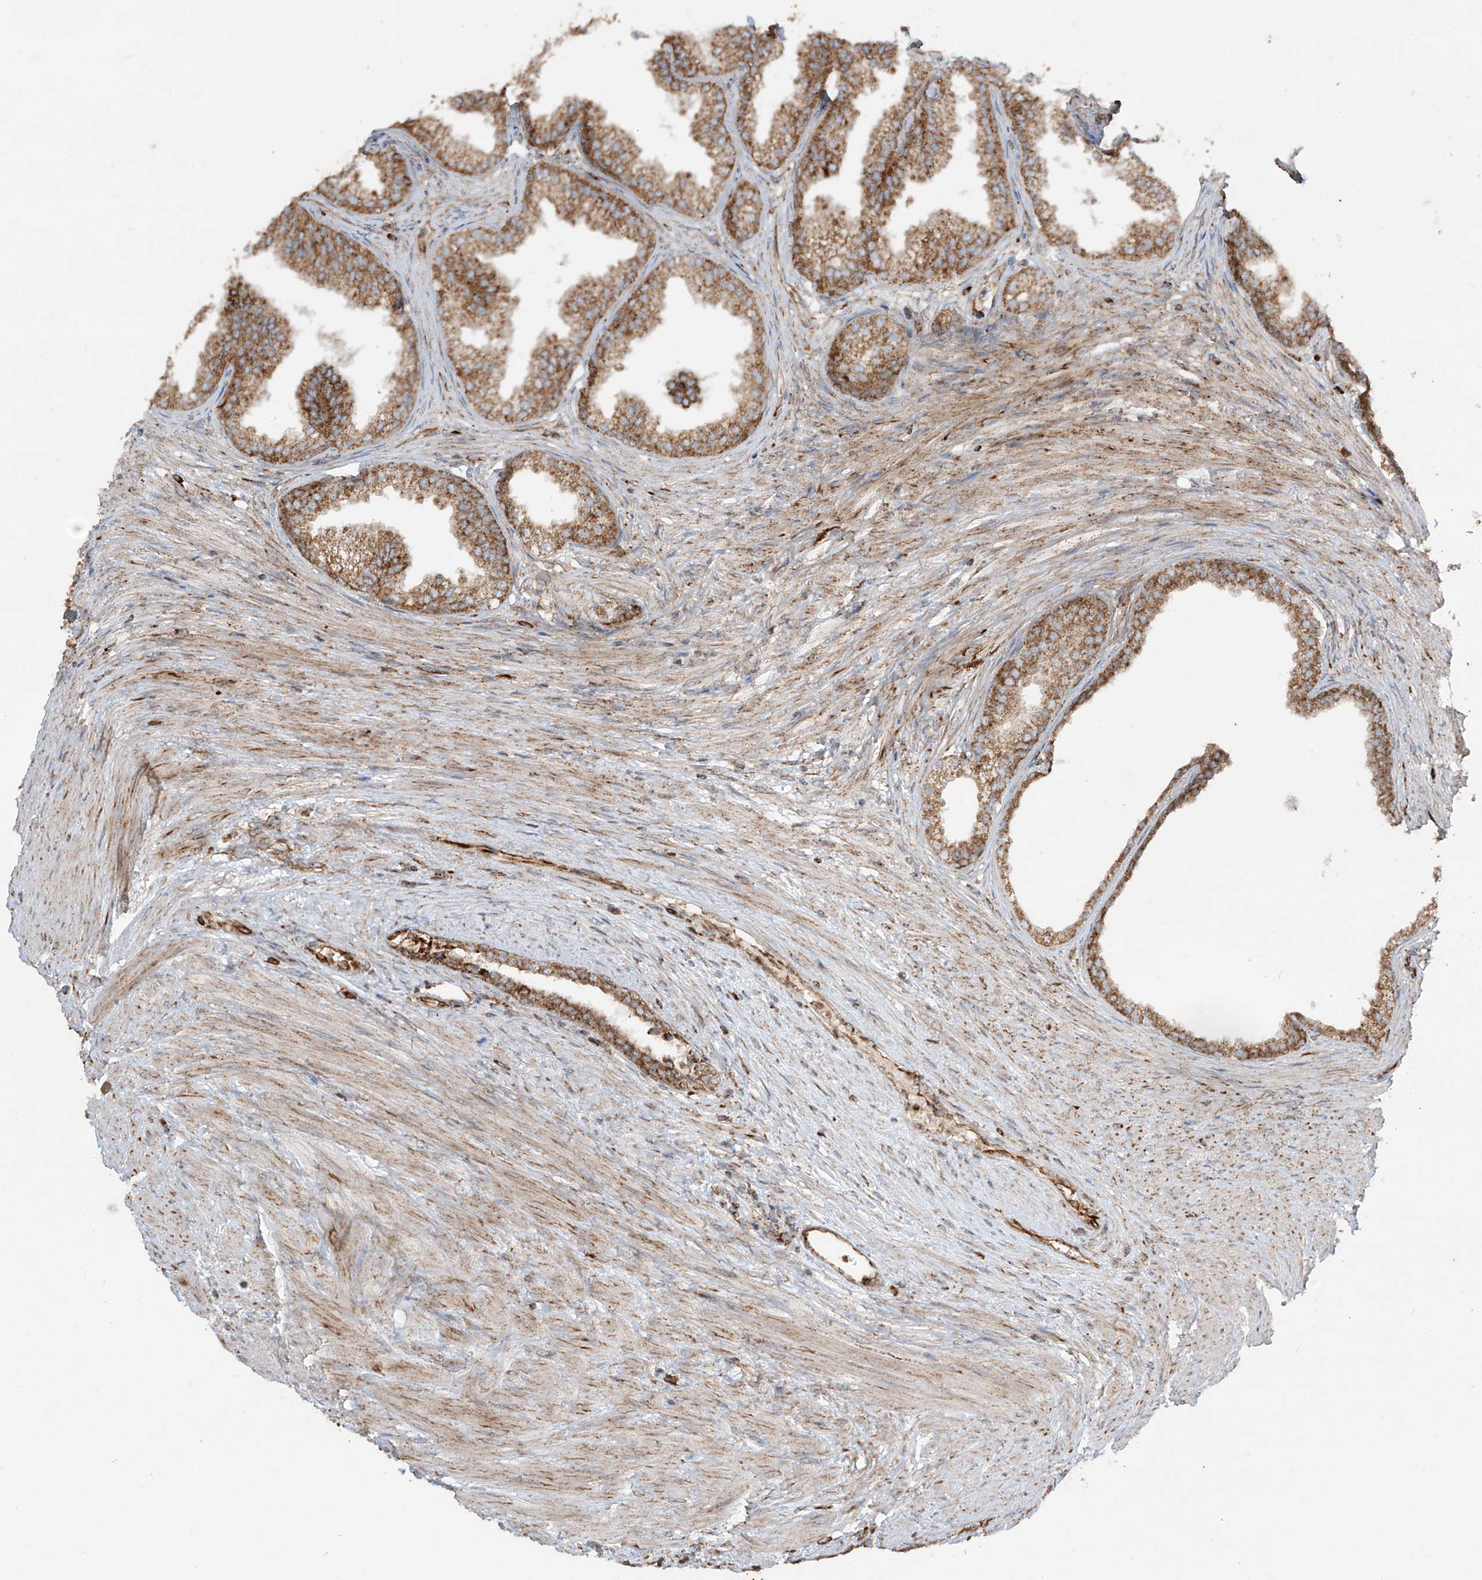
{"staining": {"intensity": "moderate", "quantity": ">75%", "location": "cytoplasmic/membranous"}, "tissue": "prostate", "cell_type": "Glandular cells", "image_type": "normal", "snomed": [{"axis": "morphology", "description": "Normal tissue, NOS"}, {"axis": "topography", "description": "Prostate"}], "caption": "Immunohistochemistry histopathology image of unremarkable prostate: human prostate stained using immunohistochemistry demonstrates medium levels of moderate protein expression localized specifically in the cytoplasmic/membranous of glandular cells, appearing as a cytoplasmic/membranous brown color.", "gene": "EIF5B", "patient": {"sex": "male", "age": 76}}